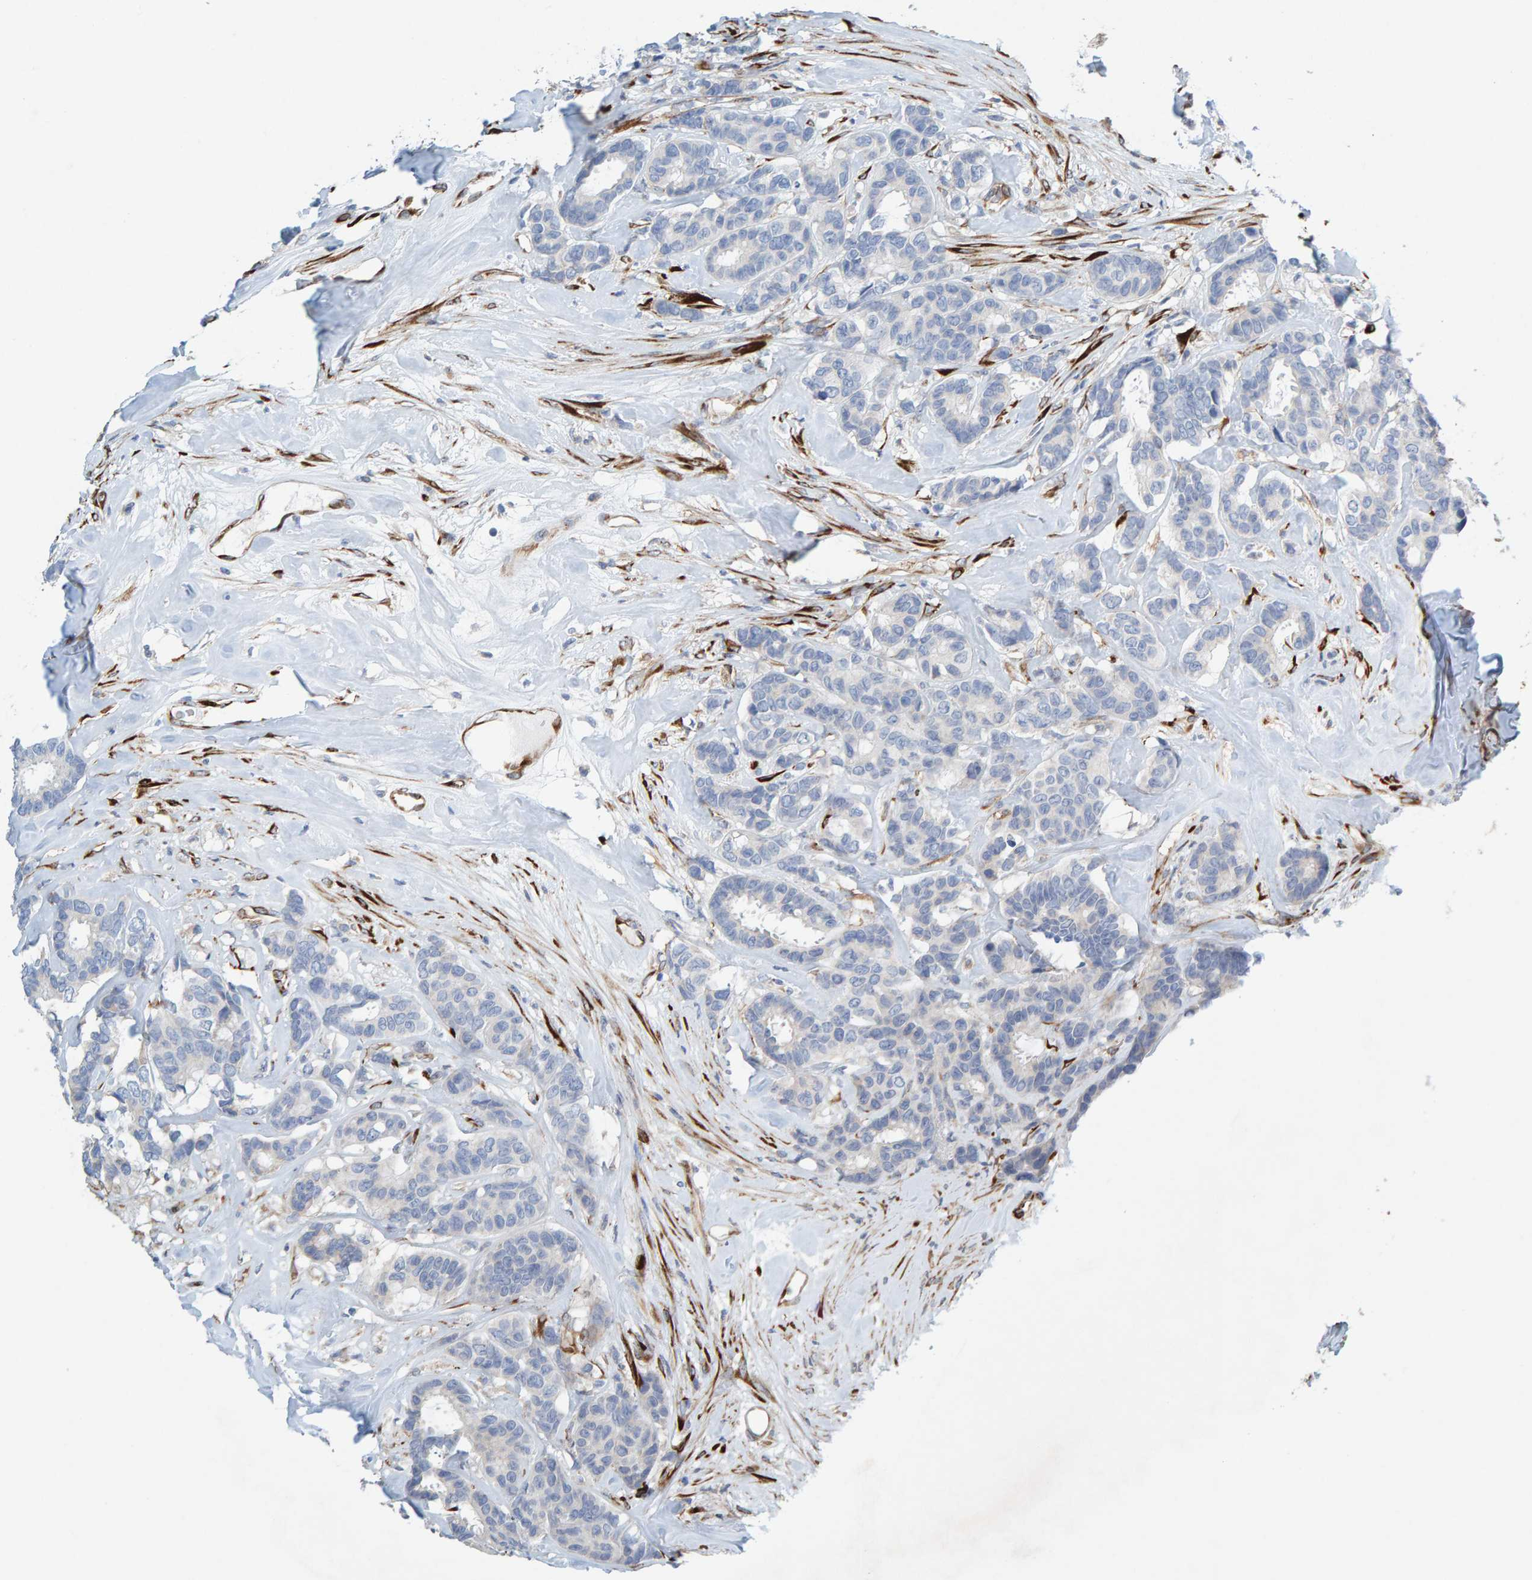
{"staining": {"intensity": "negative", "quantity": "none", "location": "none"}, "tissue": "breast cancer", "cell_type": "Tumor cells", "image_type": "cancer", "snomed": [{"axis": "morphology", "description": "Duct carcinoma"}, {"axis": "topography", "description": "Breast"}], "caption": "The micrograph shows no significant positivity in tumor cells of breast infiltrating ductal carcinoma.", "gene": "MMP16", "patient": {"sex": "female", "age": 87}}